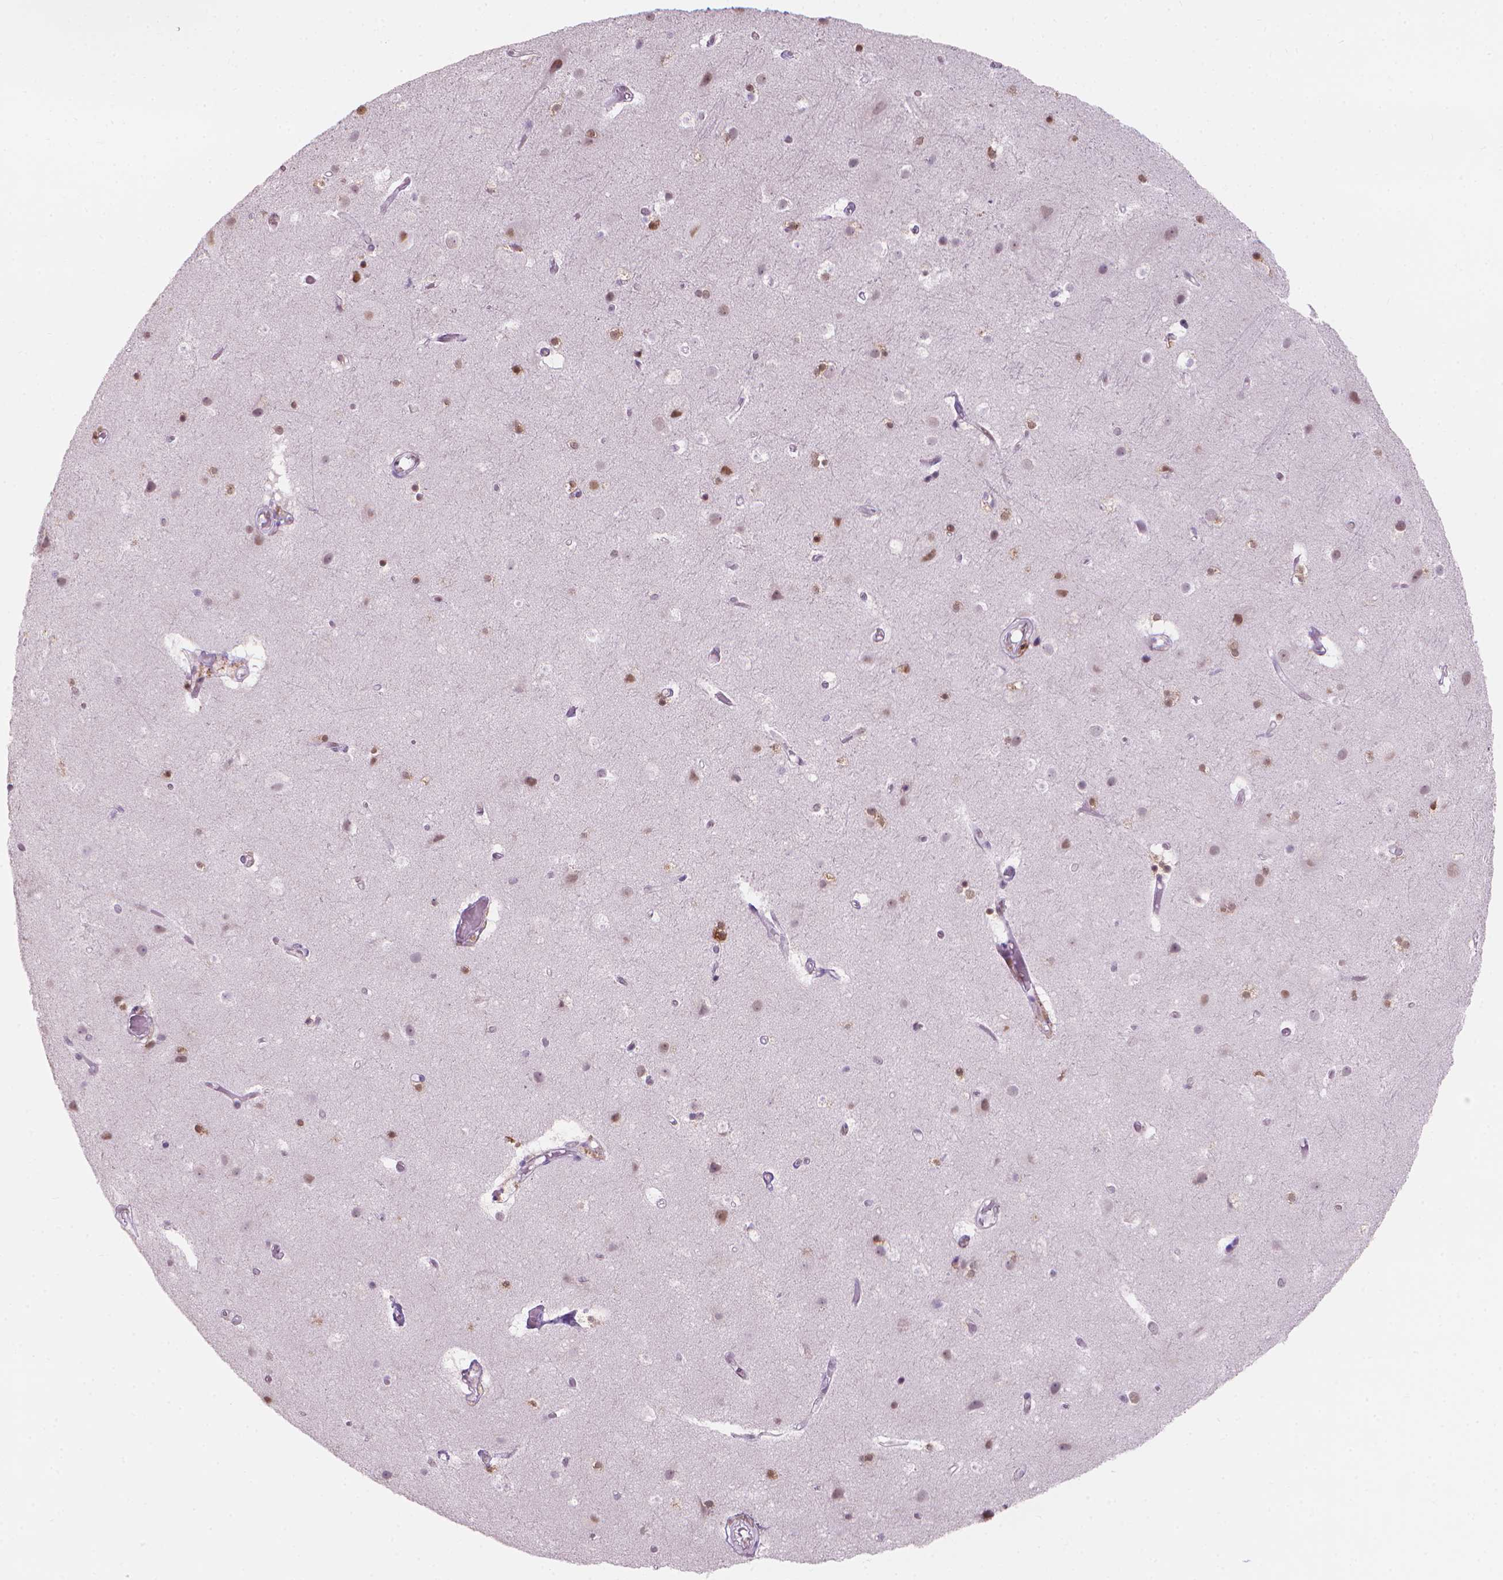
{"staining": {"intensity": "negative", "quantity": "none", "location": "none"}, "tissue": "cerebral cortex", "cell_type": "Endothelial cells", "image_type": "normal", "snomed": [{"axis": "morphology", "description": "Normal tissue, NOS"}, {"axis": "topography", "description": "Cerebral cortex"}], "caption": "This is a photomicrograph of immunohistochemistry (IHC) staining of unremarkable cerebral cortex, which shows no expression in endothelial cells.", "gene": "PIAS2", "patient": {"sex": "female", "age": 52}}